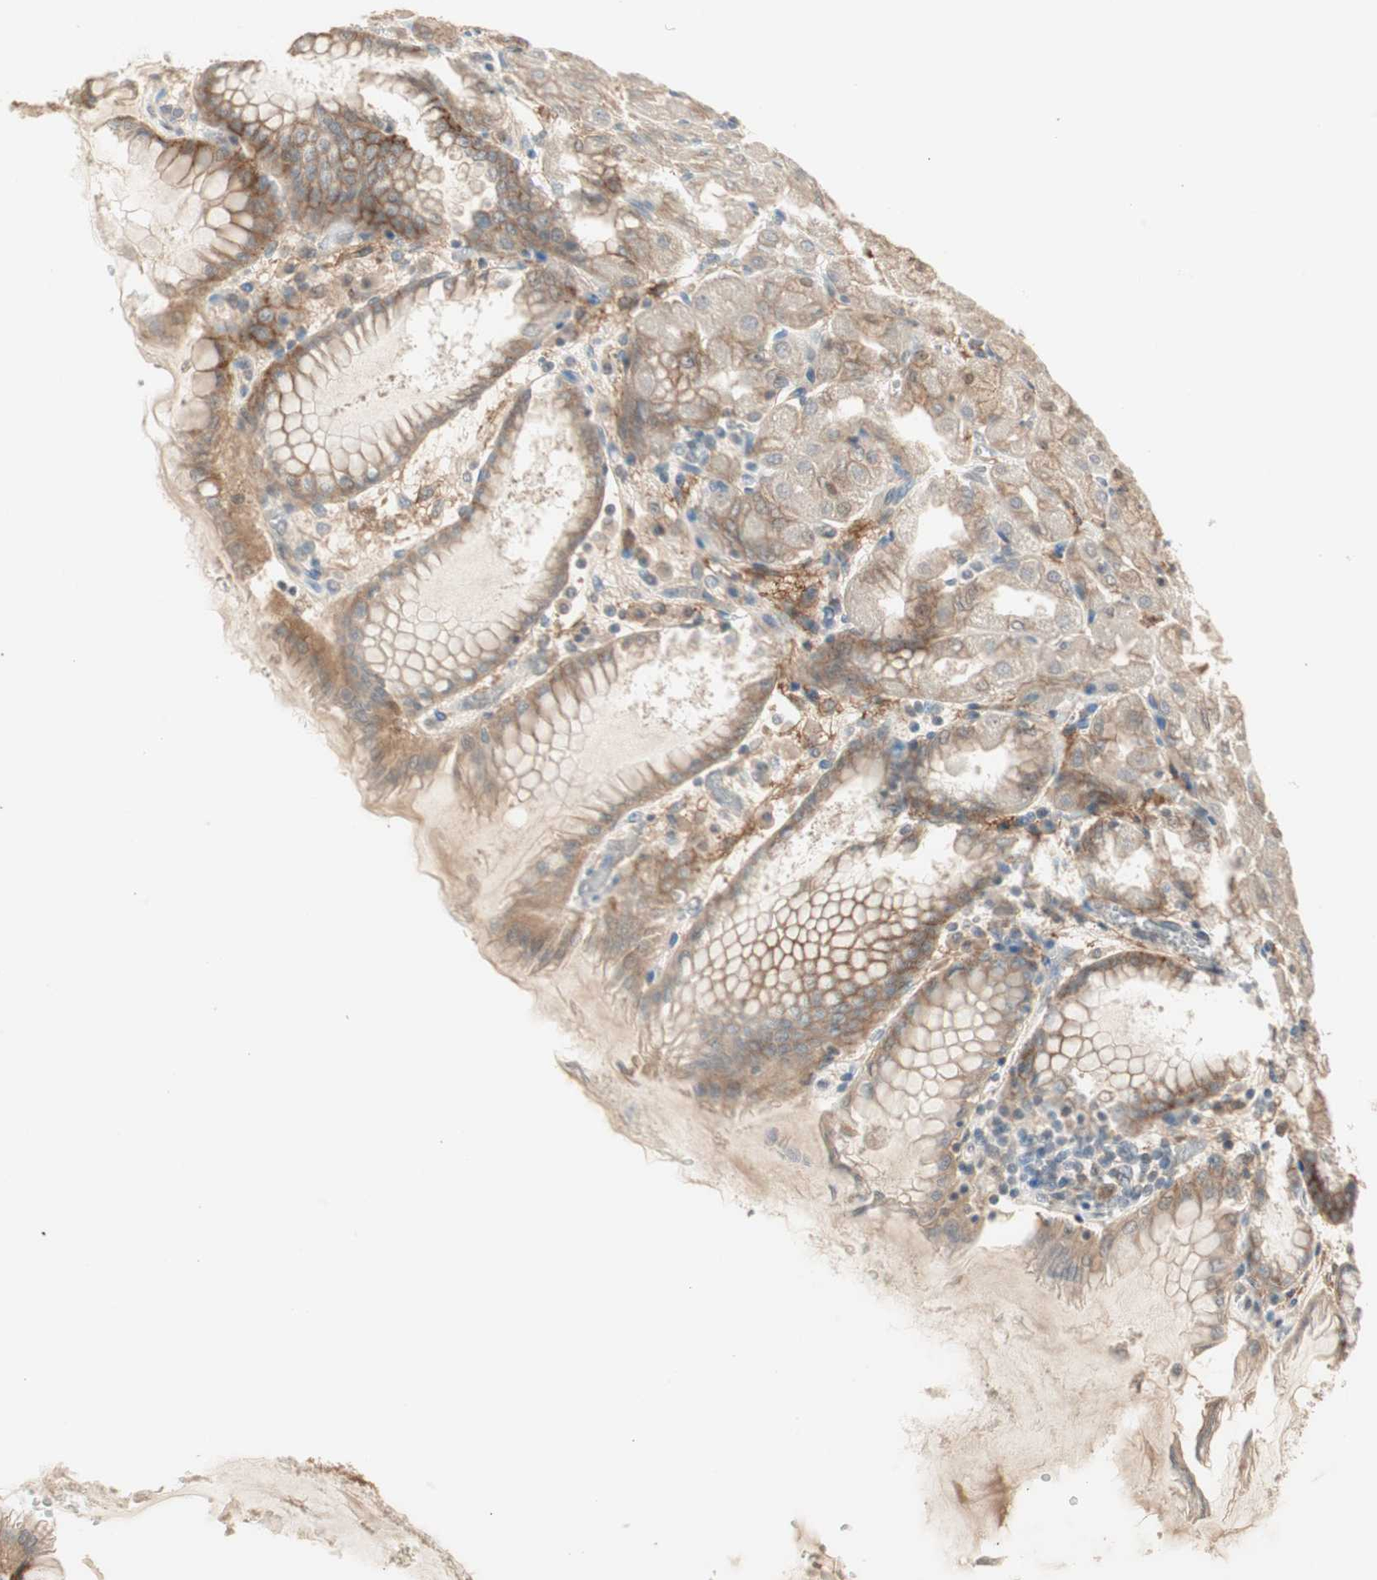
{"staining": {"intensity": "strong", "quantity": "25%-75%", "location": "cytoplasmic/membranous,nuclear"}, "tissue": "stomach", "cell_type": "Glandular cells", "image_type": "normal", "snomed": [{"axis": "morphology", "description": "Normal tissue, NOS"}, {"axis": "topography", "description": "Stomach, upper"}], "caption": "High-power microscopy captured an immunohistochemistry image of benign stomach, revealing strong cytoplasmic/membranous,nuclear positivity in about 25%-75% of glandular cells.", "gene": "RNGTT", "patient": {"sex": "female", "age": 56}}